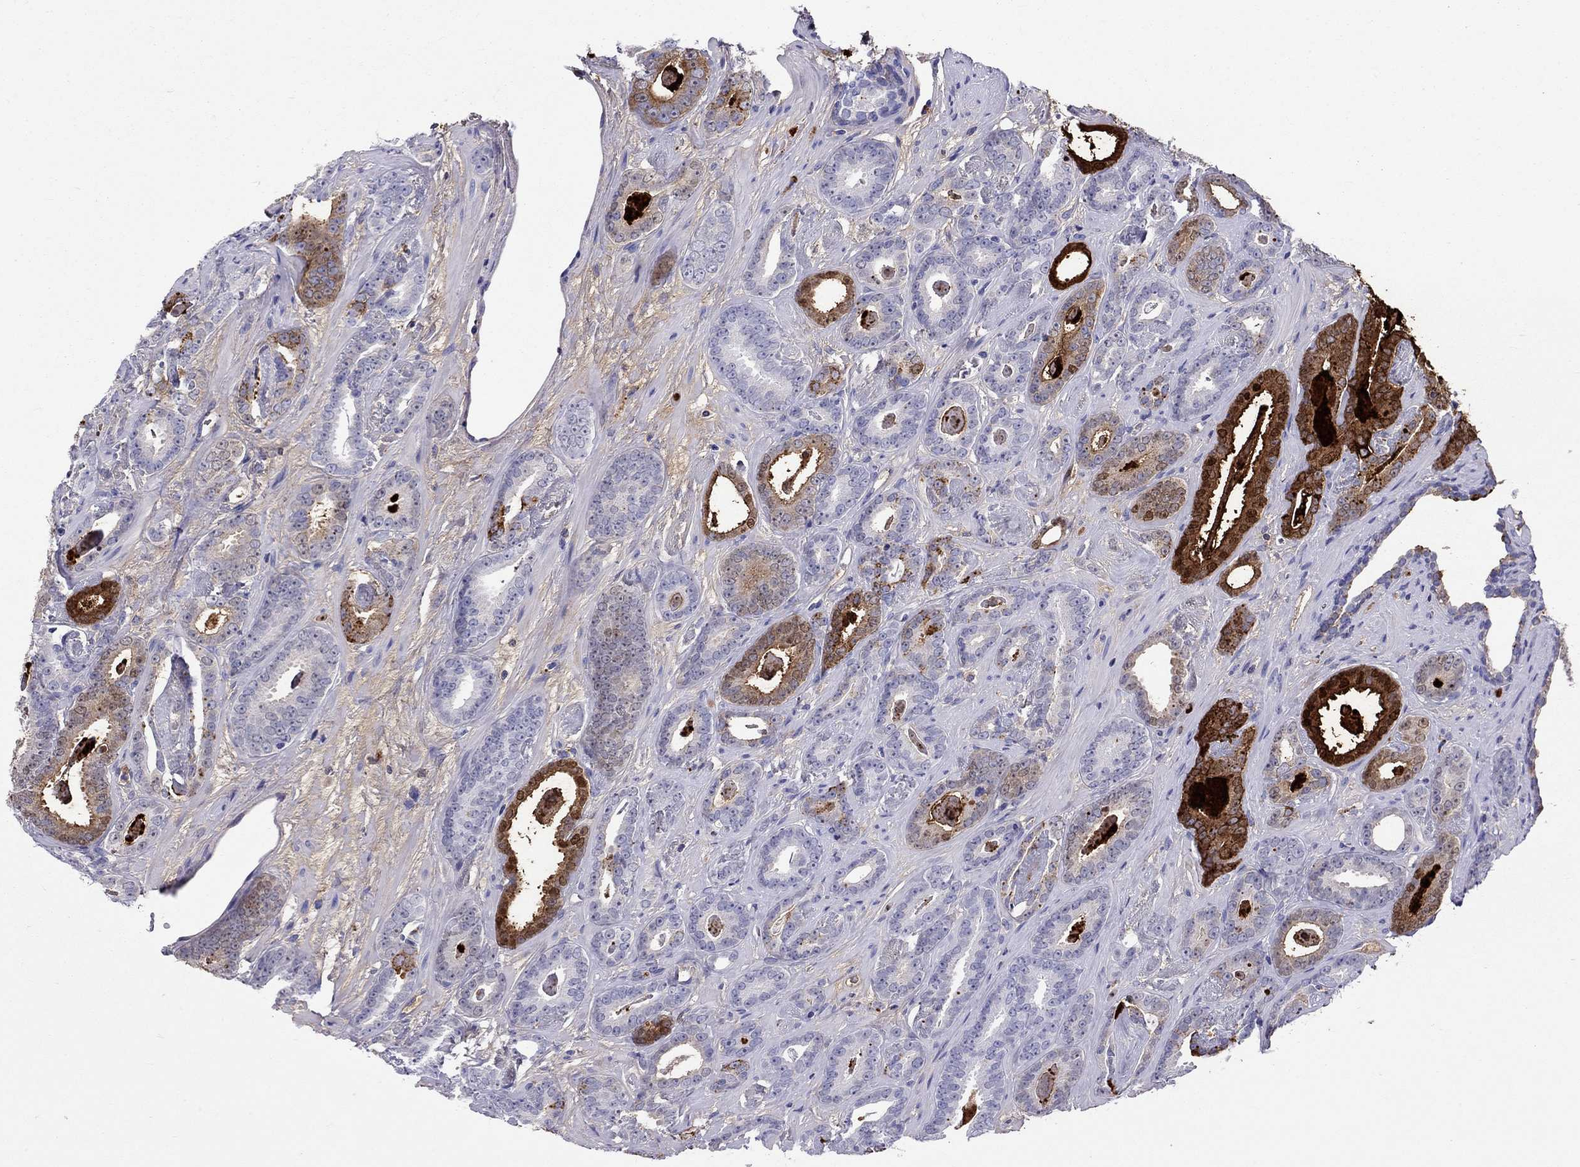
{"staining": {"intensity": "strong", "quantity": "<25%", "location": "cytoplasmic/membranous"}, "tissue": "prostate cancer", "cell_type": "Tumor cells", "image_type": "cancer", "snomed": [{"axis": "morphology", "description": "Adenocarcinoma, Medium grade"}, {"axis": "topography", "description": "Prostate and seminal vesicle, NOS"}, {"axis": "topography", "description": "Prostate"}], "caption": "A brown stain labels strong cytoplasmic/membranous positivity of a protein in prostate medium-grade adenocarcinoma tumor cells. The staining is performed using DAB (3,3'-diaminobenzidine) brown chromogen to label protein expression. The nuclei are counter-stained blue using hematoxylin.", "gene": "SERPINA3", "patient": {"sex": "male", "age": 54}}